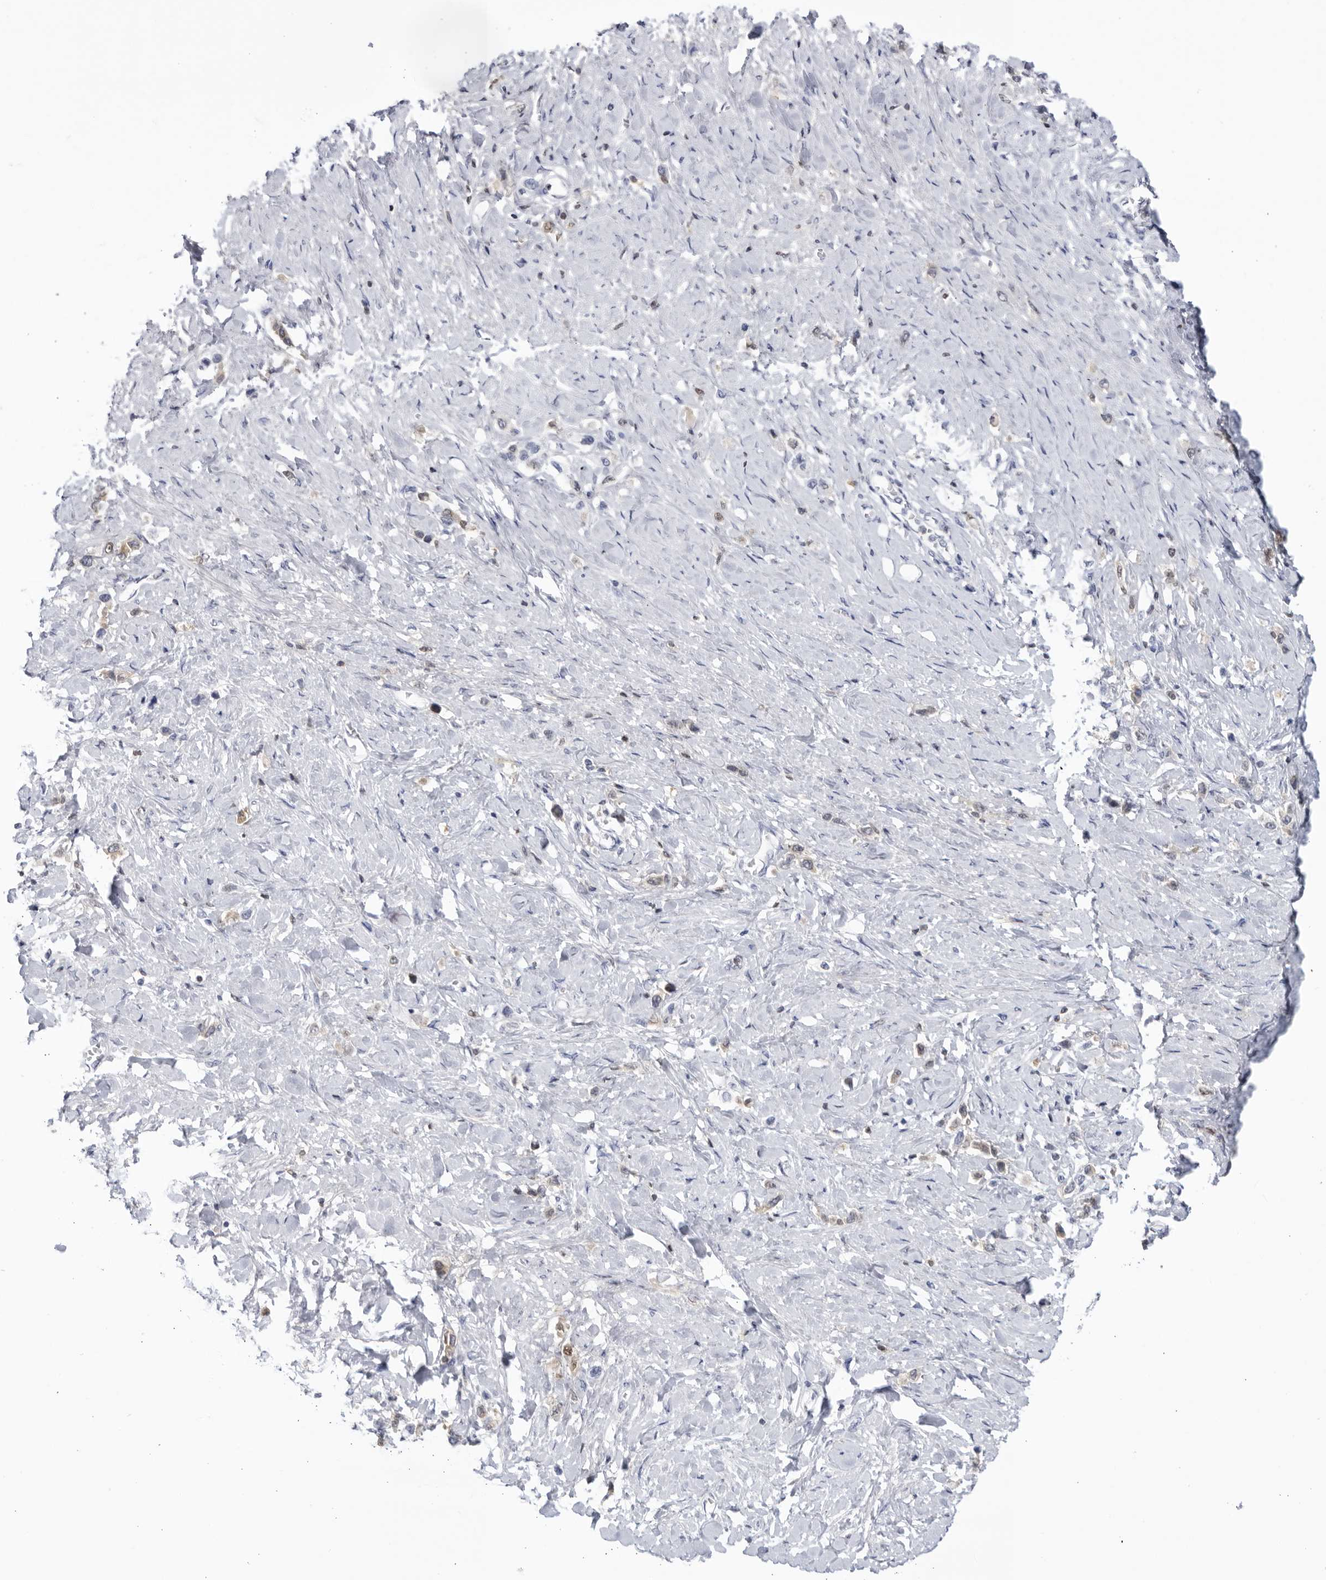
{"staining": {"intensity": "negative", "quantity": "none", "location": "none"}, "tissue": "stomach cancer", "cell_type": "Tumor cells", "image_type": "cancer", "snomed": [{"axis": "morphology", "description": "Adenocarcinoma, NOS"}, {"axis": "topography", "description": "Stomach"}], "caption": "High power microscopy micrograph of an IHC histopathology image of stomach adenocarcinoma, revealing no significant expression in tumor cells.", "gene": "CNBD1", "patient": {"sex": "female", "age": 65}}